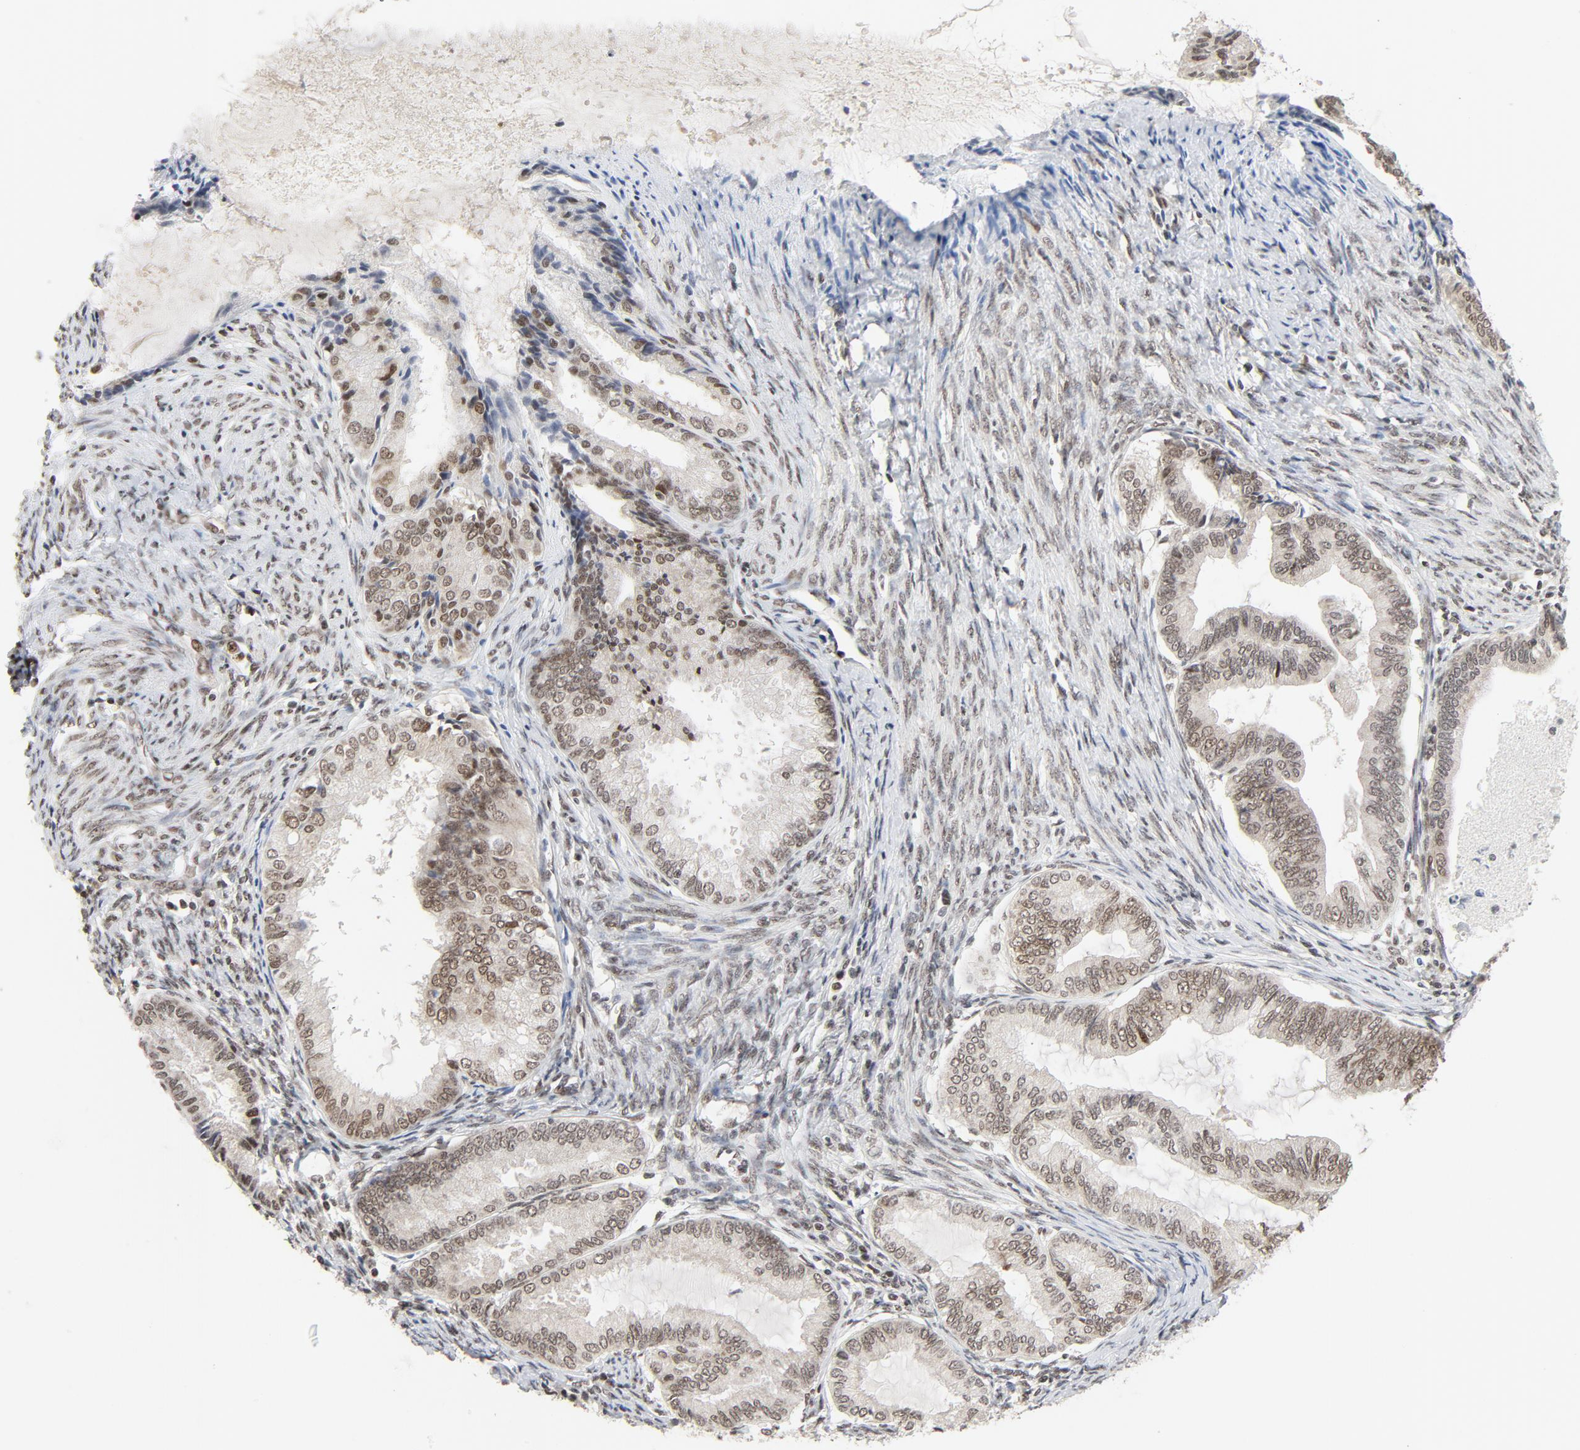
{"staining": {"intensity": "moderate", "quantity": ">75%", "location": "nuclear"}, "tissue": "endometrial cancer", "cell_type": "Tumor cells", "image_type": "cancer", "snomed": [{"axis": "morphology", "description": "Adenocarcinoma, NOS"}, {"axis": "topography", "description": "Endometrium"}], "caption": "Immunohistochemistry micrograph of neoplastic tissue: human adenocarcinoma (endometrial) stained using IHC demonstrates medium levels of moderate protein expression localized specifically in the nuclear of tumor cells, appearing as a nuclear brown color.", "gene": "ERCC1", "patient": {"sex": "female", "age": 86}}